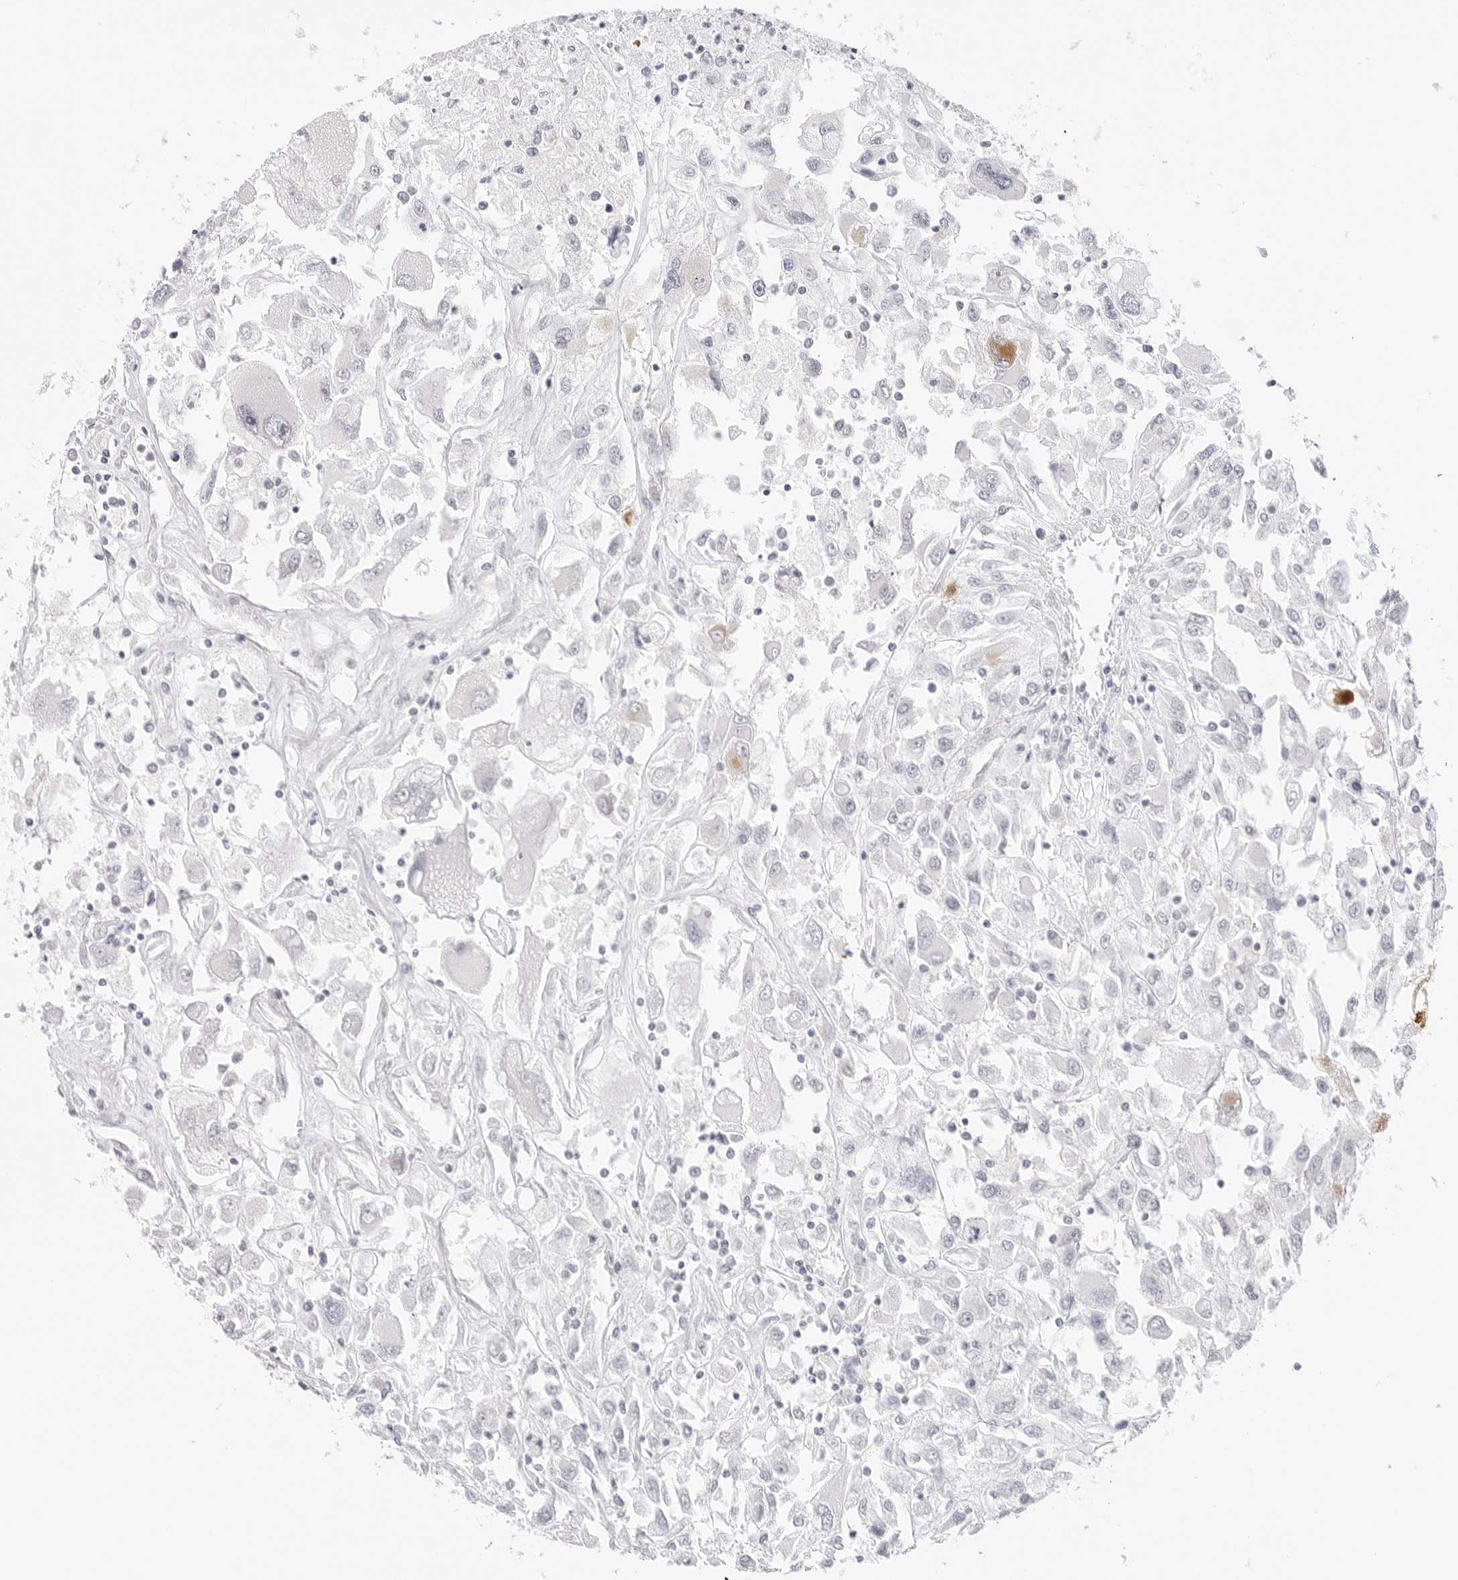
{"staining": {"intensity": "negative", "quantity": "none", "location": "none"}, "tissue": "renal cancer", "cell_type": "Tumor cells", "image_type": "cancer", "snomed": [{"axis": "morphology", "description": "Adenocarcinoma, NOS"}, {"axis": "topography", "description": "Kidney"}], "caption": "Tumor cells show no significant staining in renal cancer.", "gene": "HMGCS2", "patient": {"sex": "female", "age": 52}}